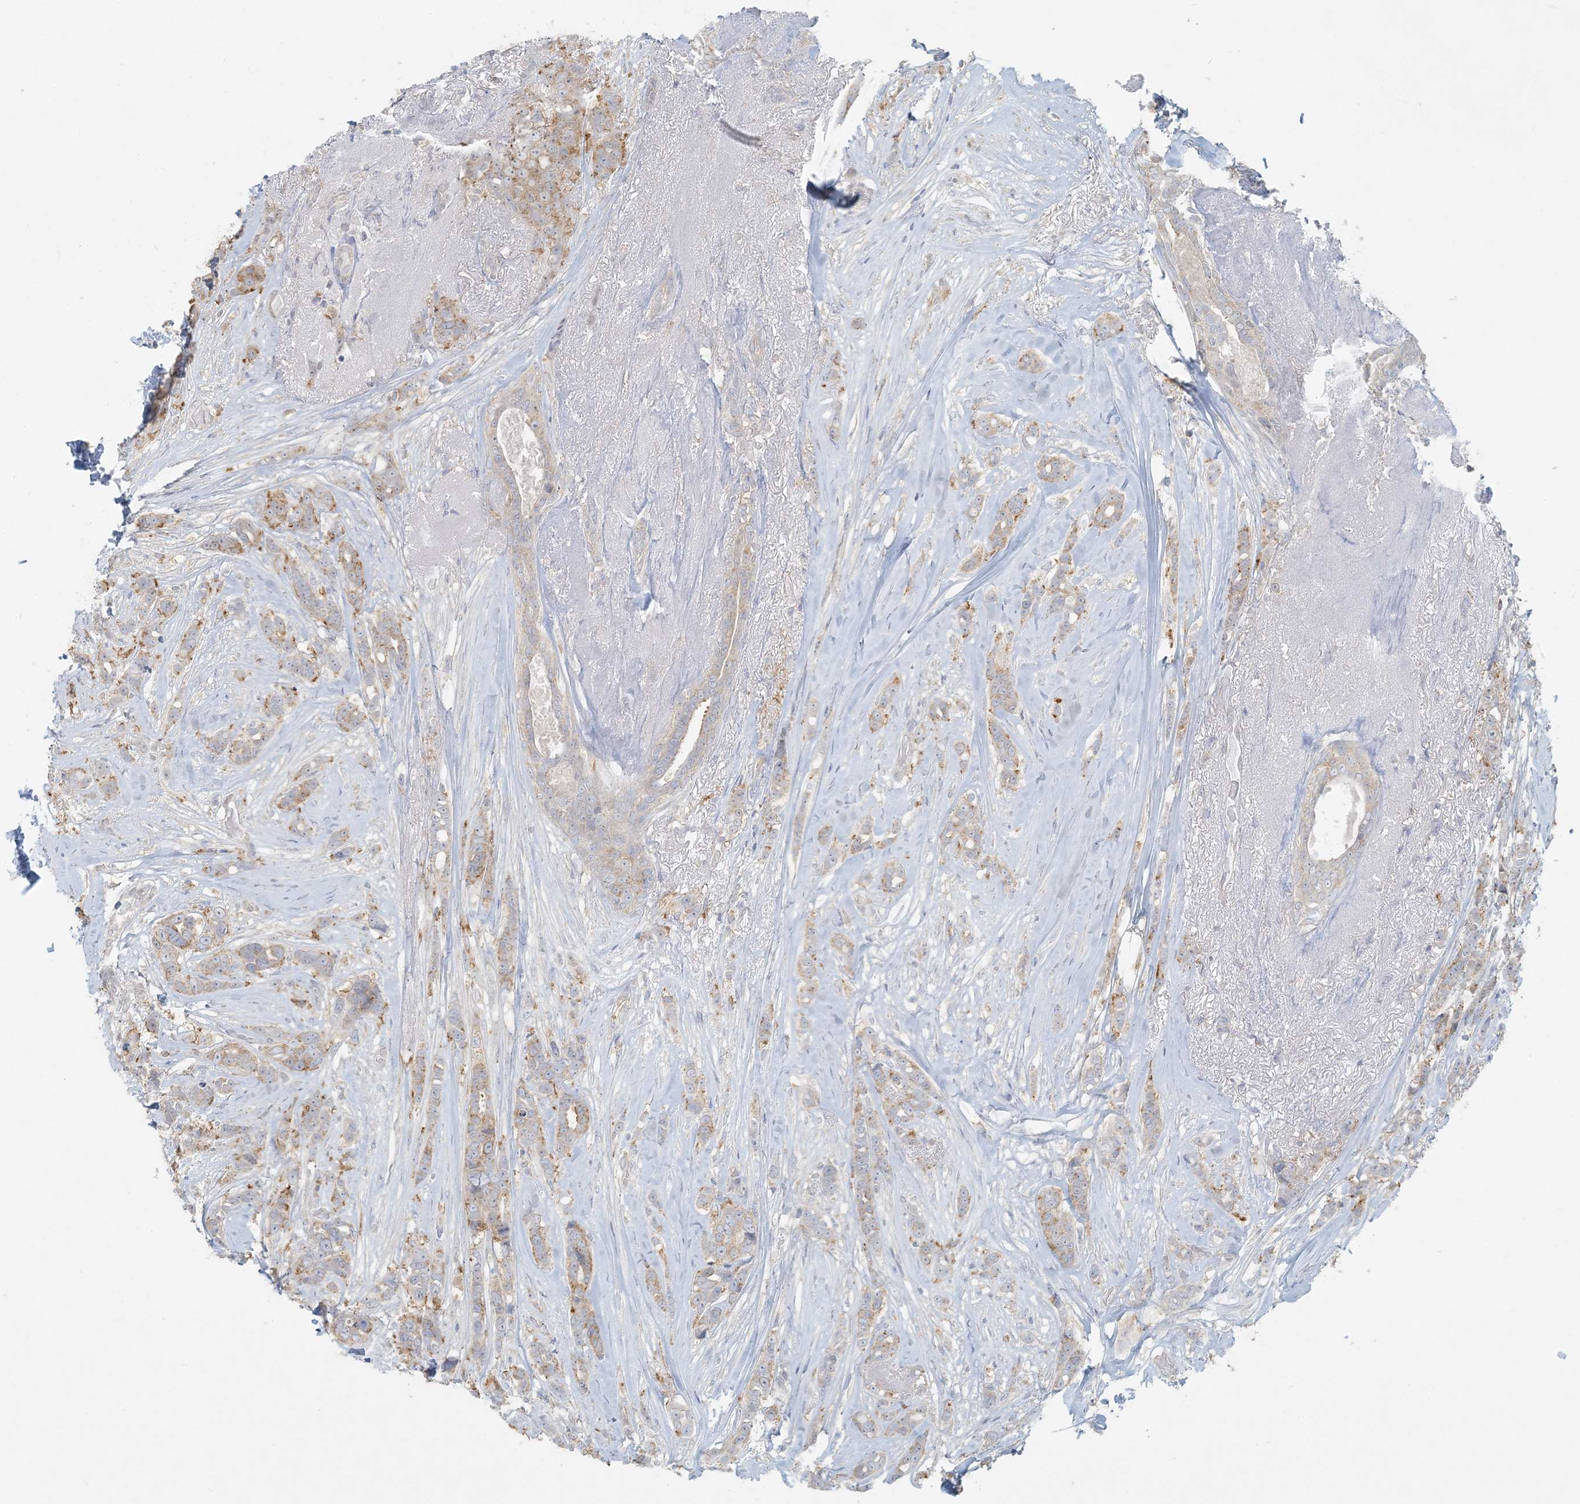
{"staining": {"intensity": "moderate", "quantity": "<25%", "location": "cytoplasmic/membranous"}, "tissue": "breast cancer", "cell_type": "Tumor cells", "image_type": "cancer", "snomed": [{"axis": "morphology", "description": "Lobular carcinoma"}, {"axis": "topography", "description": "Breast"}], "caption": "Immunohistochemistry staining of breast lobular carcinoma, which demonstrates low levels of moderate cytoplasmic/membranous positivity in approximately <25% of tumor cells indicating moderate cytoplasmic/membranous protein expression. The staining was performed using DAB (brown) for protein detection and nuclei were counterstained in hematoxylin (blue).", "gene": "HACL1", "patient": {"sex": "female", "age": 51}}